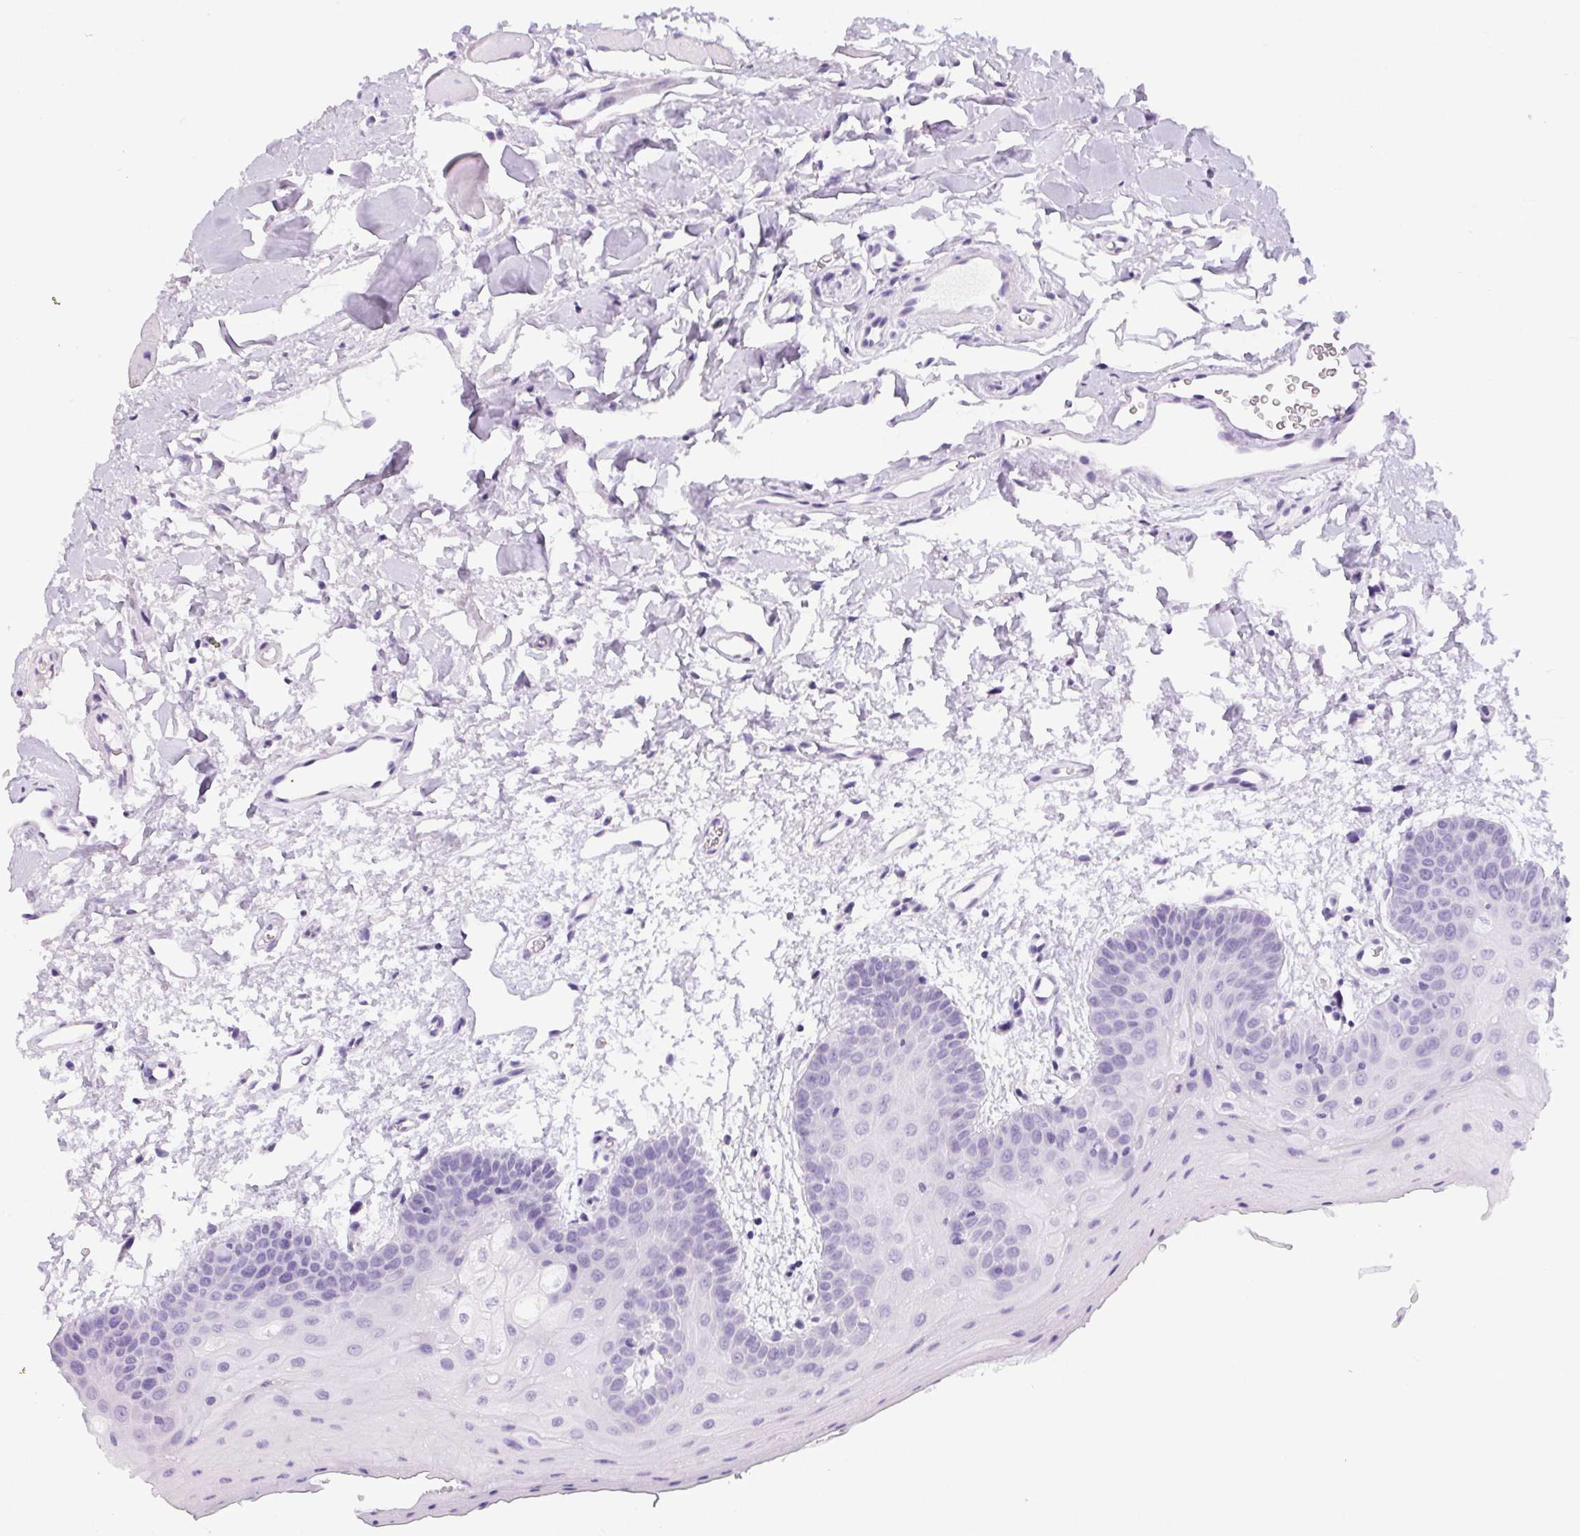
{"staining": {"intensity": "negative", "quantity": "none", "location": "none"}, "tissue": "oral mucosa", "cell_type": "Squamous epithelial cells", "image_type": "normal", "snomed": [{"axis": "morphology", "description": "Normal tissue, NOS"}, {"axis": "morphology", "description": "Squamous cell carcinoma, NOS"}, {"axis": "topography", "description": "Oral tissue"}, {"axis": "topography", "description": "Head-Neck"}], "caption": "Immunohistochemistry image of normal oral mucosa: human oral mucosa stained with DAB reveals no significant protein positivity in squamous epithelial cells. (DAB IHC with hematoxylin counter stain).", "gene": "SP9", "patient": {"sex": "female", "age": 50}}